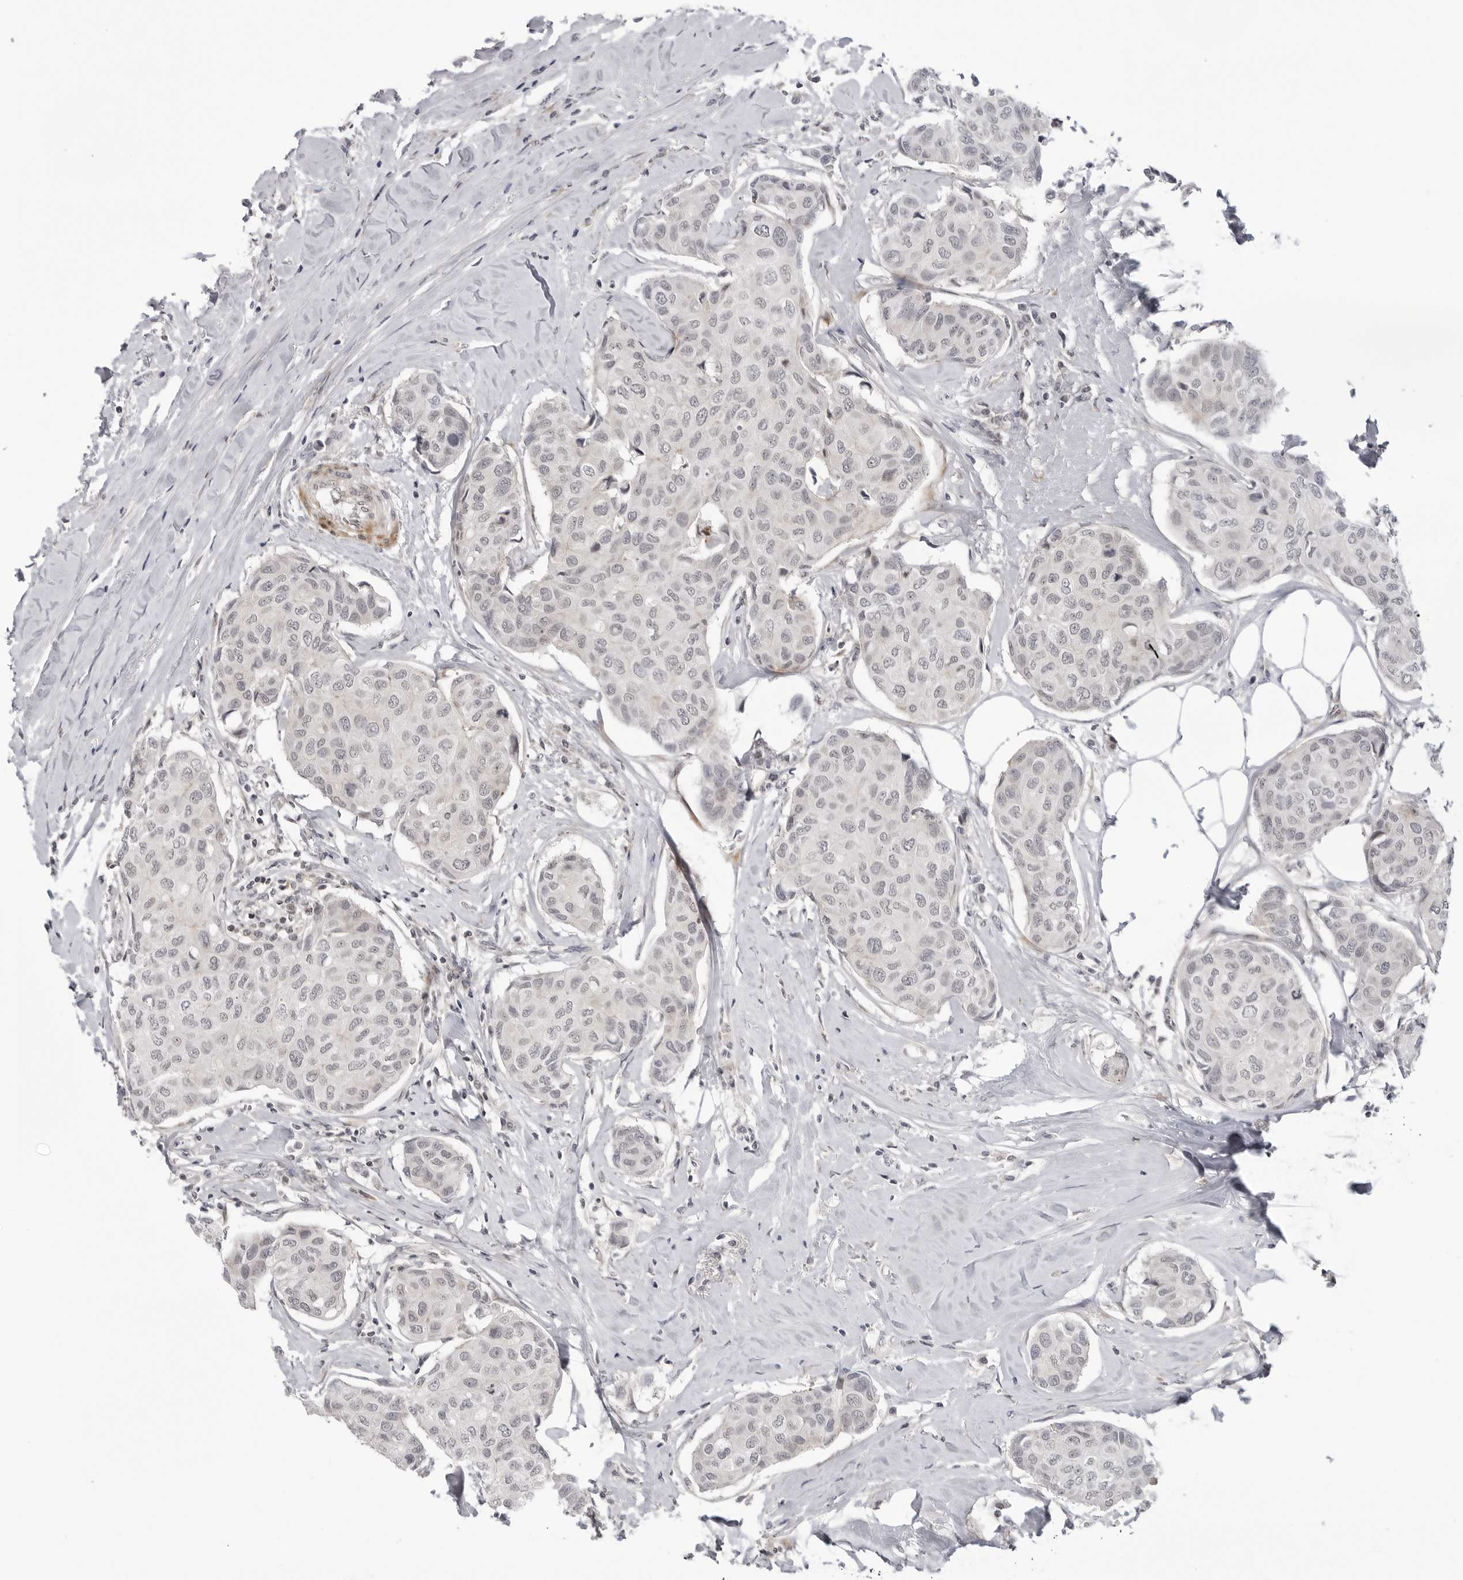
{"staining": {"intensity": "negative", "quantity": "none", "location": "none"}, "tissue": "breast cancer", "cell_type": "Tumor cells", "image_type": "cancer", "snomed": [{"axis": "morphology", "description": "Duct carcinoma"}, {"axis": "topography", "description": "Breast"}], "caption": "Breast infiltrating ductal carcinoma stained for a protein using IHC demonstrates no positivity tumor cells.", "gene": "ADAMTS5", "patient": {"sex": "female", "age": 80}}